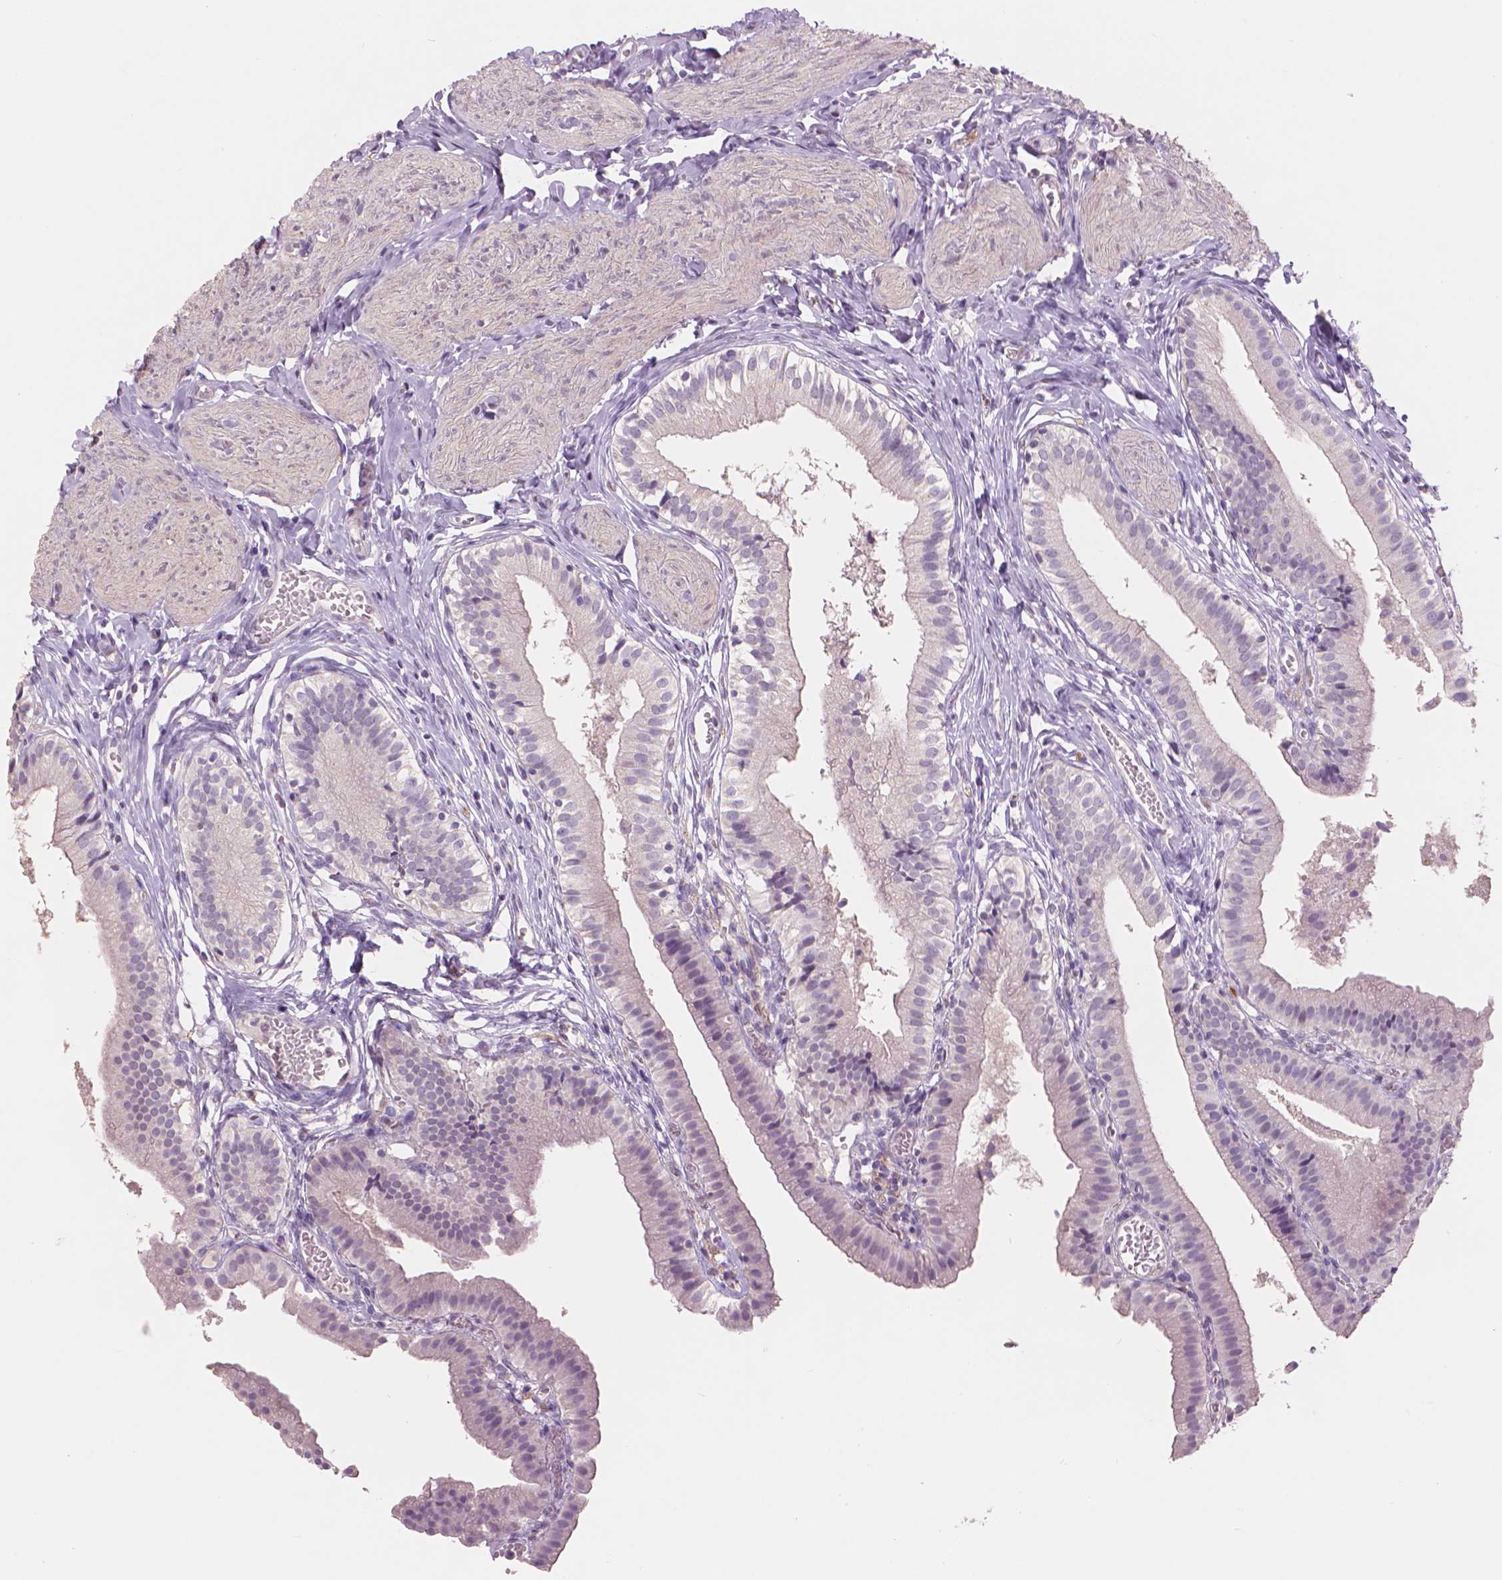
{"staining": {"intensity": "negative", "quantity": "none", "location": "none"}, "tissue": "gallbladder", "cell_type": "Glandular cells", "image_type": "normal", "snomed": [{"axis": "morphology", "description": "Normal tissue, NOS"}, {"axis": "topography", "description": "Gallbladder"}], "caption": "Gallbladder stained for a protein using immunohistochemistry (IHC) demonstrates no expression glandular cells.", "gene": "ENO2", "patient": {"sex": "female", "age": 47}}